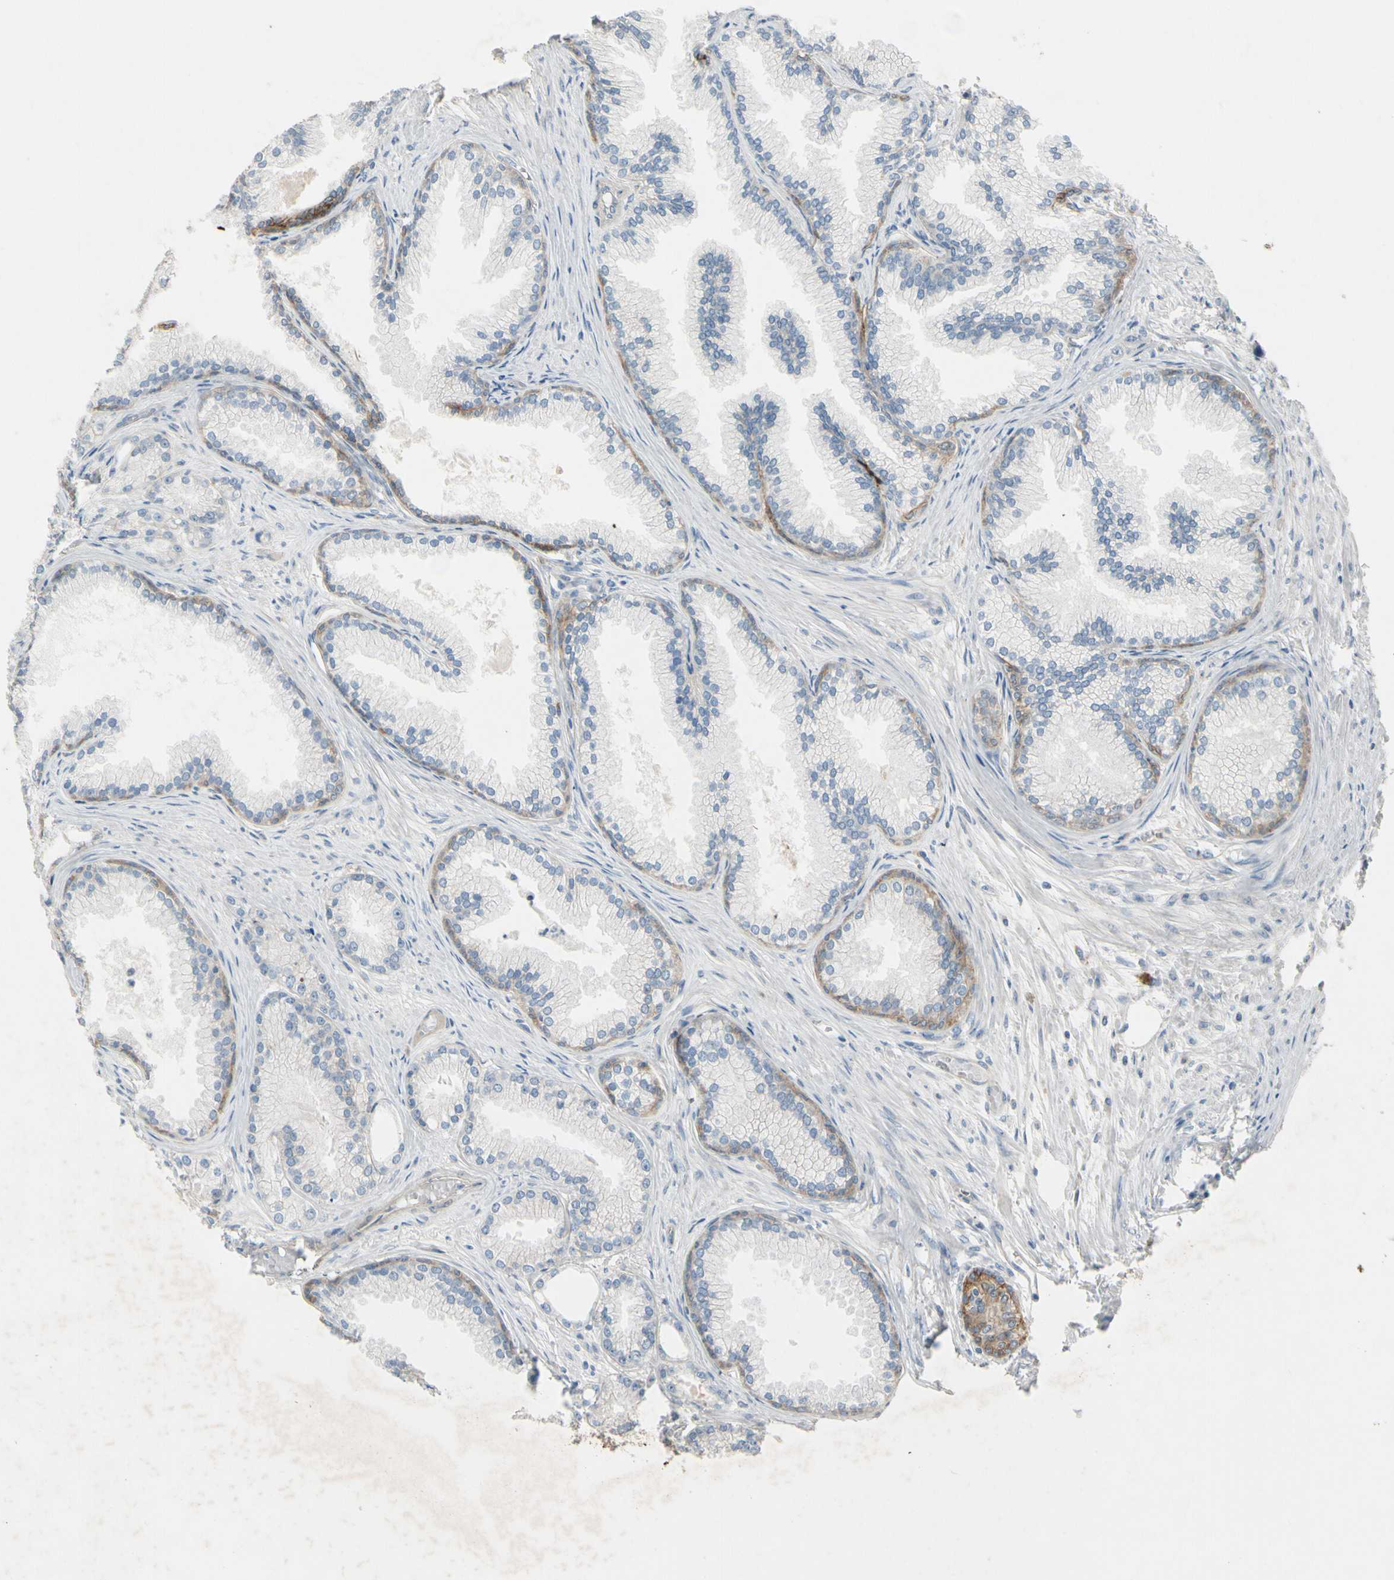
{"staining": {"intensity": "negative", "quantity": "none", "location": "none"}, "tissue": "prostate cancer", "cell_type": "Tumor cells", "image_type": "cancer", "snomed": [{"axis": "morphology", "description": "Adenocarcinoma, Low grade"}, {"axis": "topography", "description": "Prostate"}], "caption": "Tumor cells show no significant protein expression in low-grade adenocarcinoma (prostate).", "gene": "ITGA3", "patient": {"sex": "male", "age": 72}}